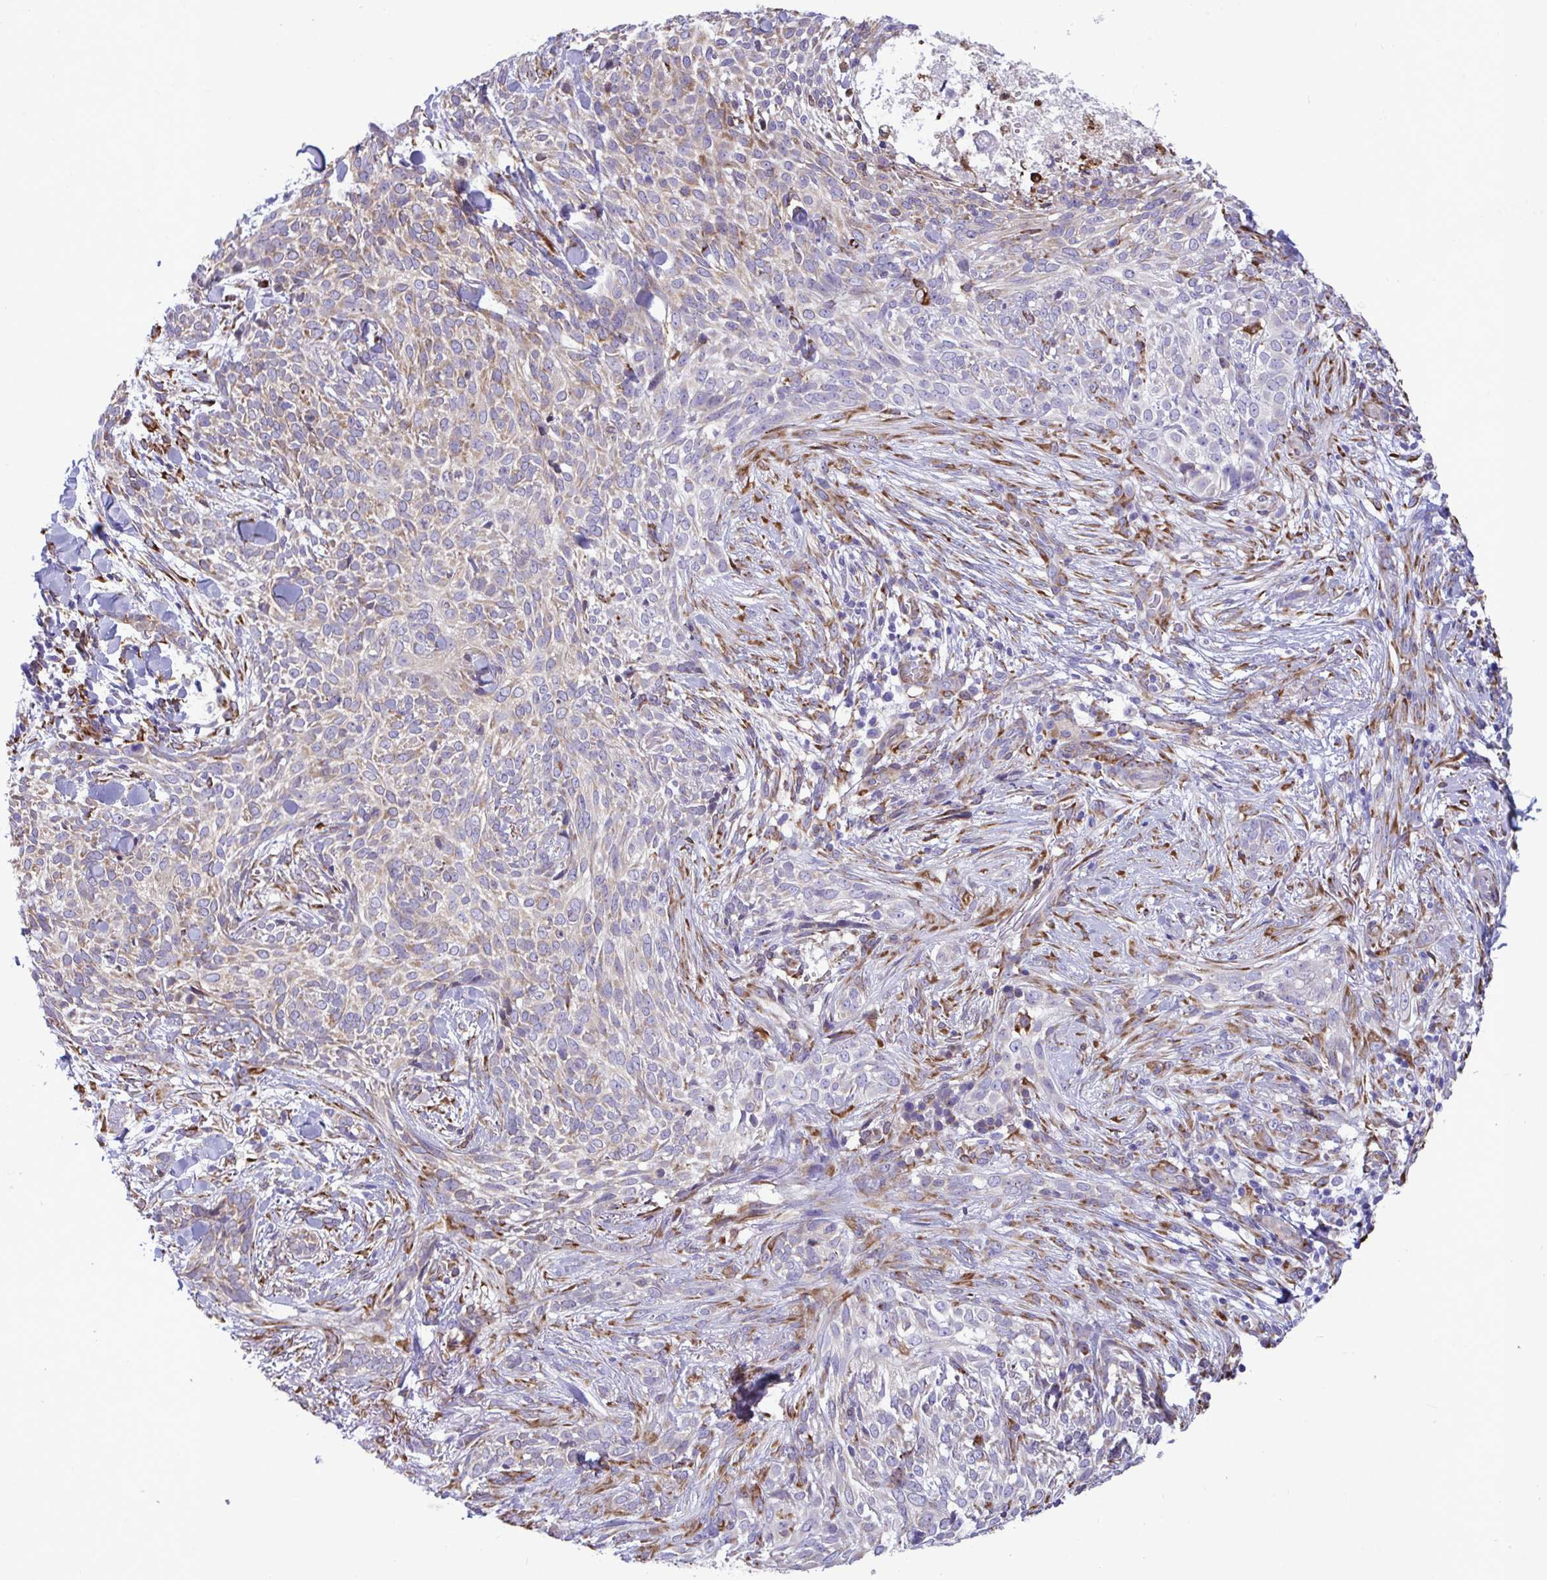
{"staining": {"intensity": "weak", "quantity": "<25%", "location": "cytoplasmic/membranous"}, "tissue": "skin cancer", "cell_type": "Tumor cells", "image_type": "cancer", "snomed": [{"axis": "morphology", "description": "Basal cell carcinoma"}, {"axis": "topography", "description": "Skin"}, {"axis": "topography", "description": "Skin of face"}], "caption": "Tumor cells are negative for protein expression in human skin basal cell carcinoma. (Brightfield microscopy of DAB (3,3'-diaminobenzidine) IHC at high magnification).", "gene": "ASPH", "patient": {"sex": "female", "age": 90}}